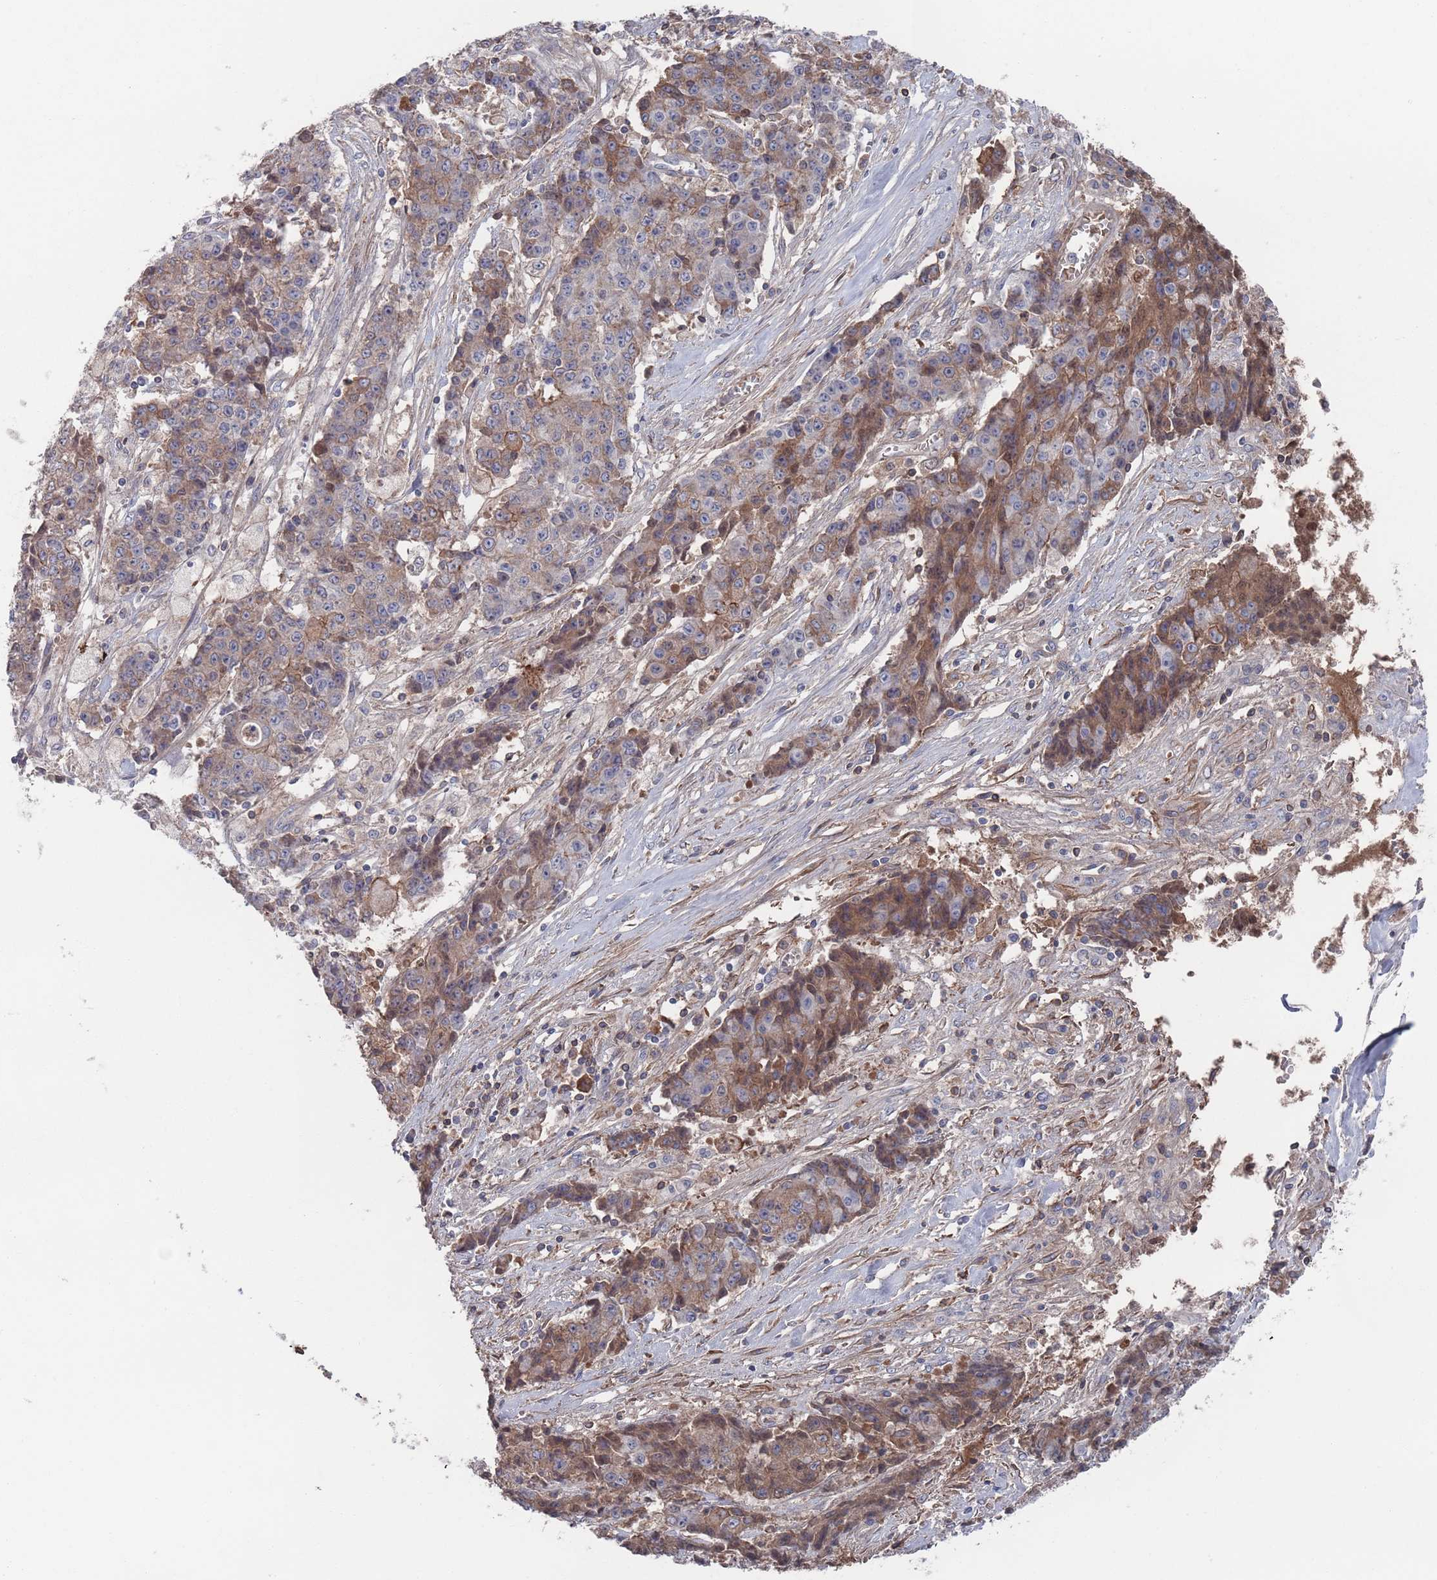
{"staining": {"intensity": "moderate", "quantity": "25%-75%", "location": "cytoplasmic/membranous"}, "tissue": "ovarian cancer", "cell_type": "Tumor cells", "image_type": "cancer", "snomed": [{"axis": "morphology", "description": "Carcinoma, endometroid"}, {"axis": "topography", "description": "Ovary"}], "caption": "Protein expression analysis of human ovarian endometroid carcinoma reveals moderate cytoplasmic/membranous staining in about 25%-75% of tumor cells.", "gene": "PLEKHA4", "patient": {"sex": "female", "age": 42}}